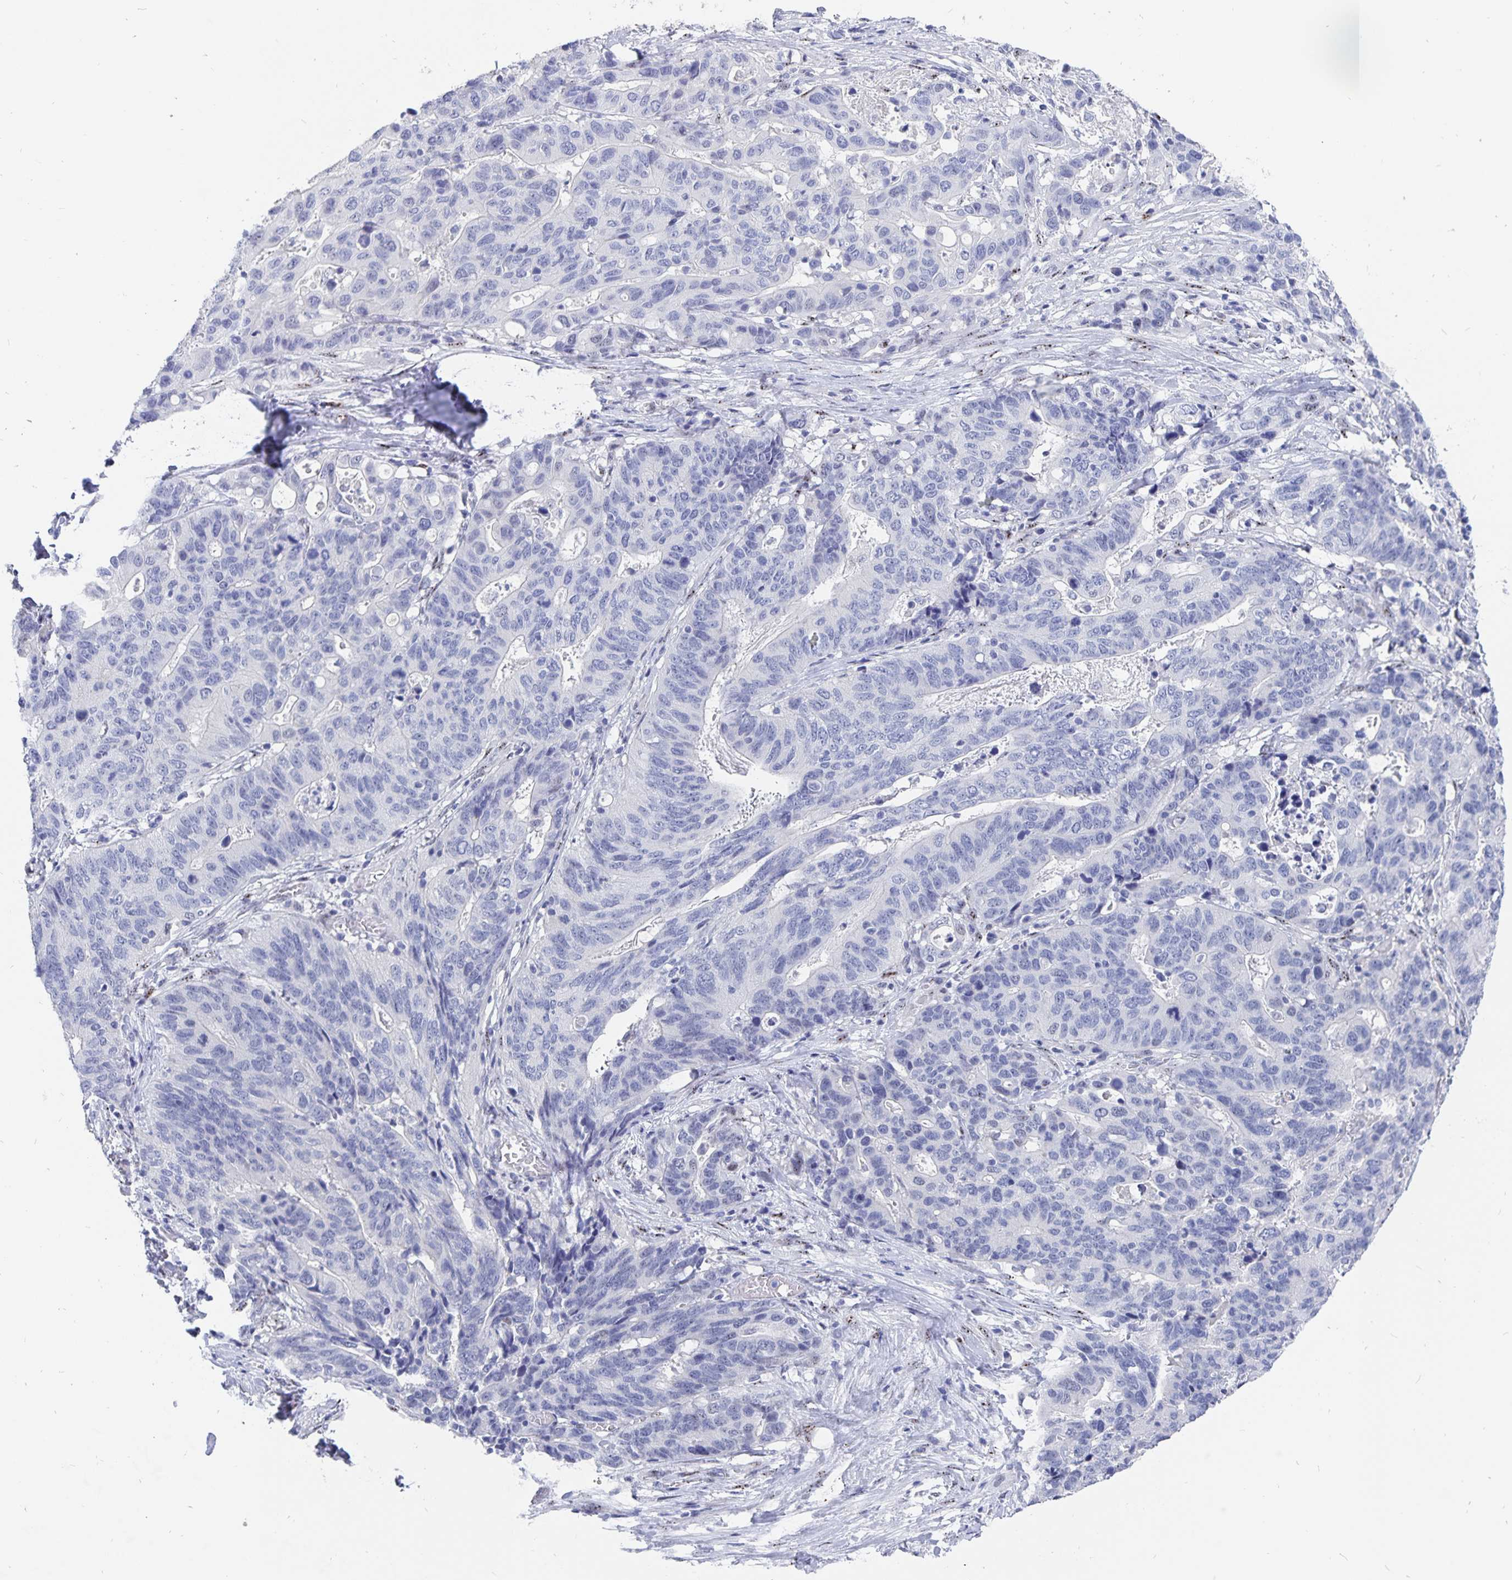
{"staining": {"intensity": "negative", "quantity": "none", "location": "none"}, "tissue": "stomach cancer", "cell_type": "Tumor cells", "image_type": "cancer", "snomed": [{"axis": "morphology", "description": "Adenocarcinoma, NOS"}, {"axis": "topography", "description": "Stomach, upper"}], "caption": "DAB (3,3'-diaminobenzidine) immunohistochemical staining of human adenocarcinoma (stomach) shows no significant expression in tumor cells.", "gene": "SMOC1", "patient": {"sex": "female", "age": 67}}